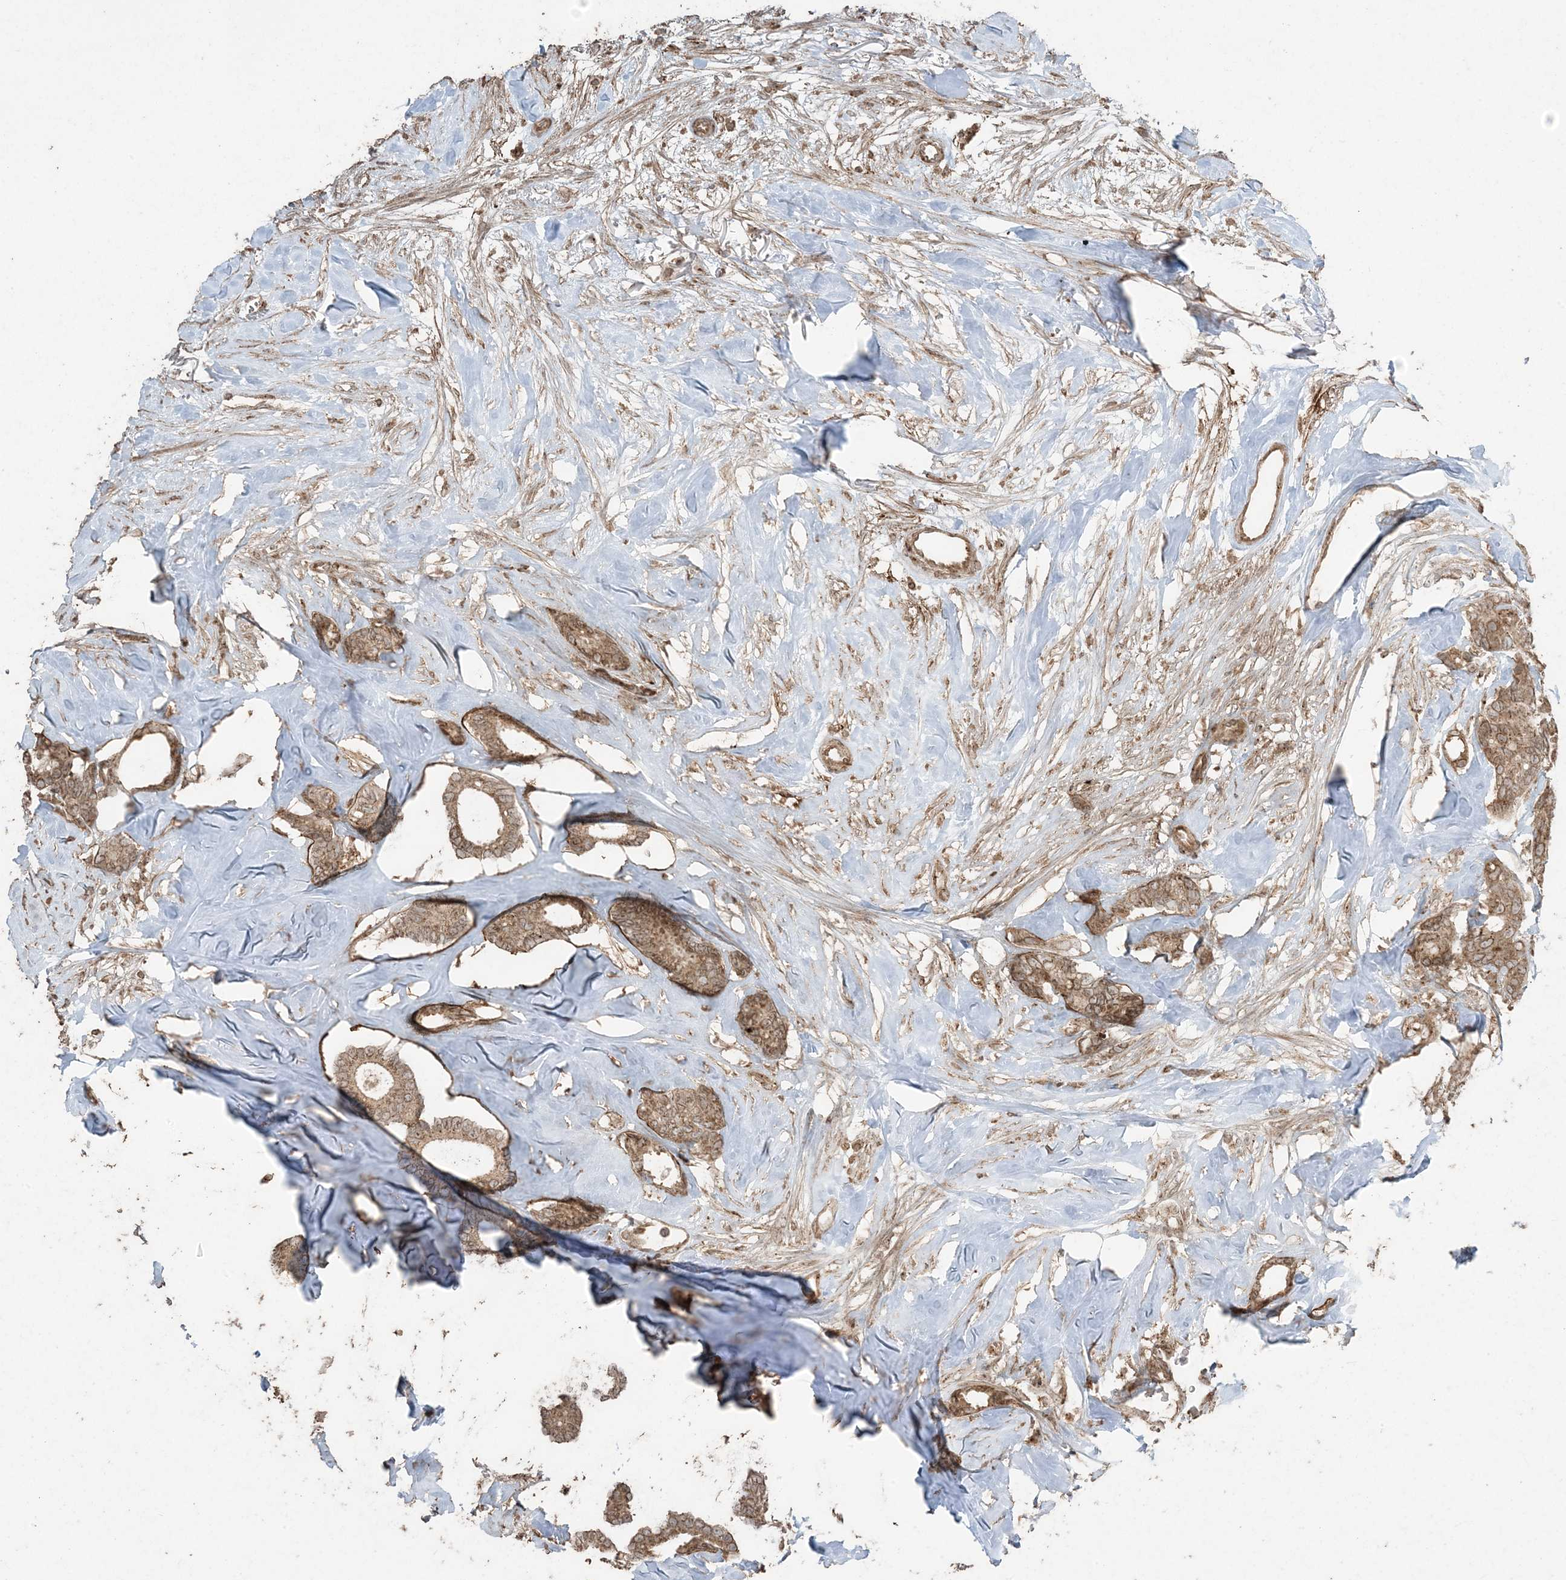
{"staining": {"intensity": "moderate", "quantity": ">75%", "location": "cytoplasmic/membranous"}, "tissue": "breast cancer", "cell_type": "Tumor cells", "image_type": "cancer", "snomed": [{"axis": "morphology", "description": "Duct carcinoma"}, {"axis": "topography", "description": "Breast"}], "caption": "Protein expression analysis of breast invasive ductal carcinoma displays moderate cytoplasmic/membranous expression in approximately >75% of tumor cells. Using DAB (3,3'-diaminobenzidine) (brown) and hematoxylin (blue) stains, captured at high magnification using brightfield microscopy.", "gene": "DDX19B", "patient": {"sex": "female", "age": 87}}